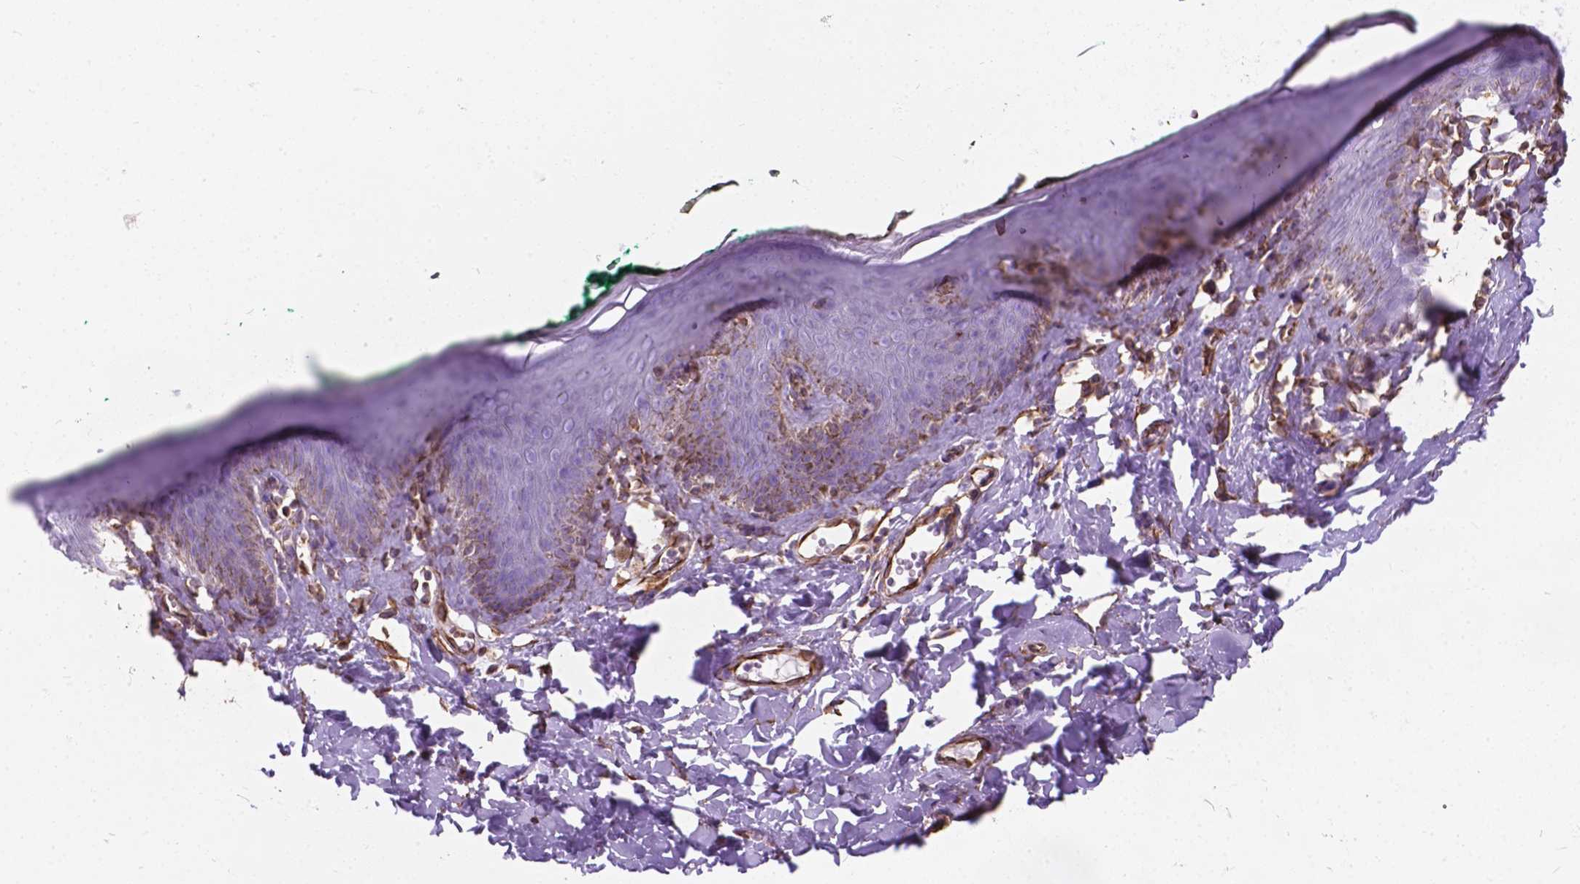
{"staining": {"intensity": "negative", "quantity": "none", "location": "none"}, "tissue": "skin", "cell_type": "Epidermal cells", "image_type": "normal", "snomed": [{"axis": "morphology", "description": "Normal tissue, NOS"}, {"axis": "topography", "description": "Vulva"}, {"axis": "topography", "description": "Peripheral nerve tissue"}], "caption": "There is no significant staining in epidermal cells of skin. The staining is performed using DAB (3,3'-diaminobenzidine) brown chromogen with nuclei counter-stained in using hematoxylin.", "gene": "AMOT", "patient": {"sex": "female", "age": 66}}